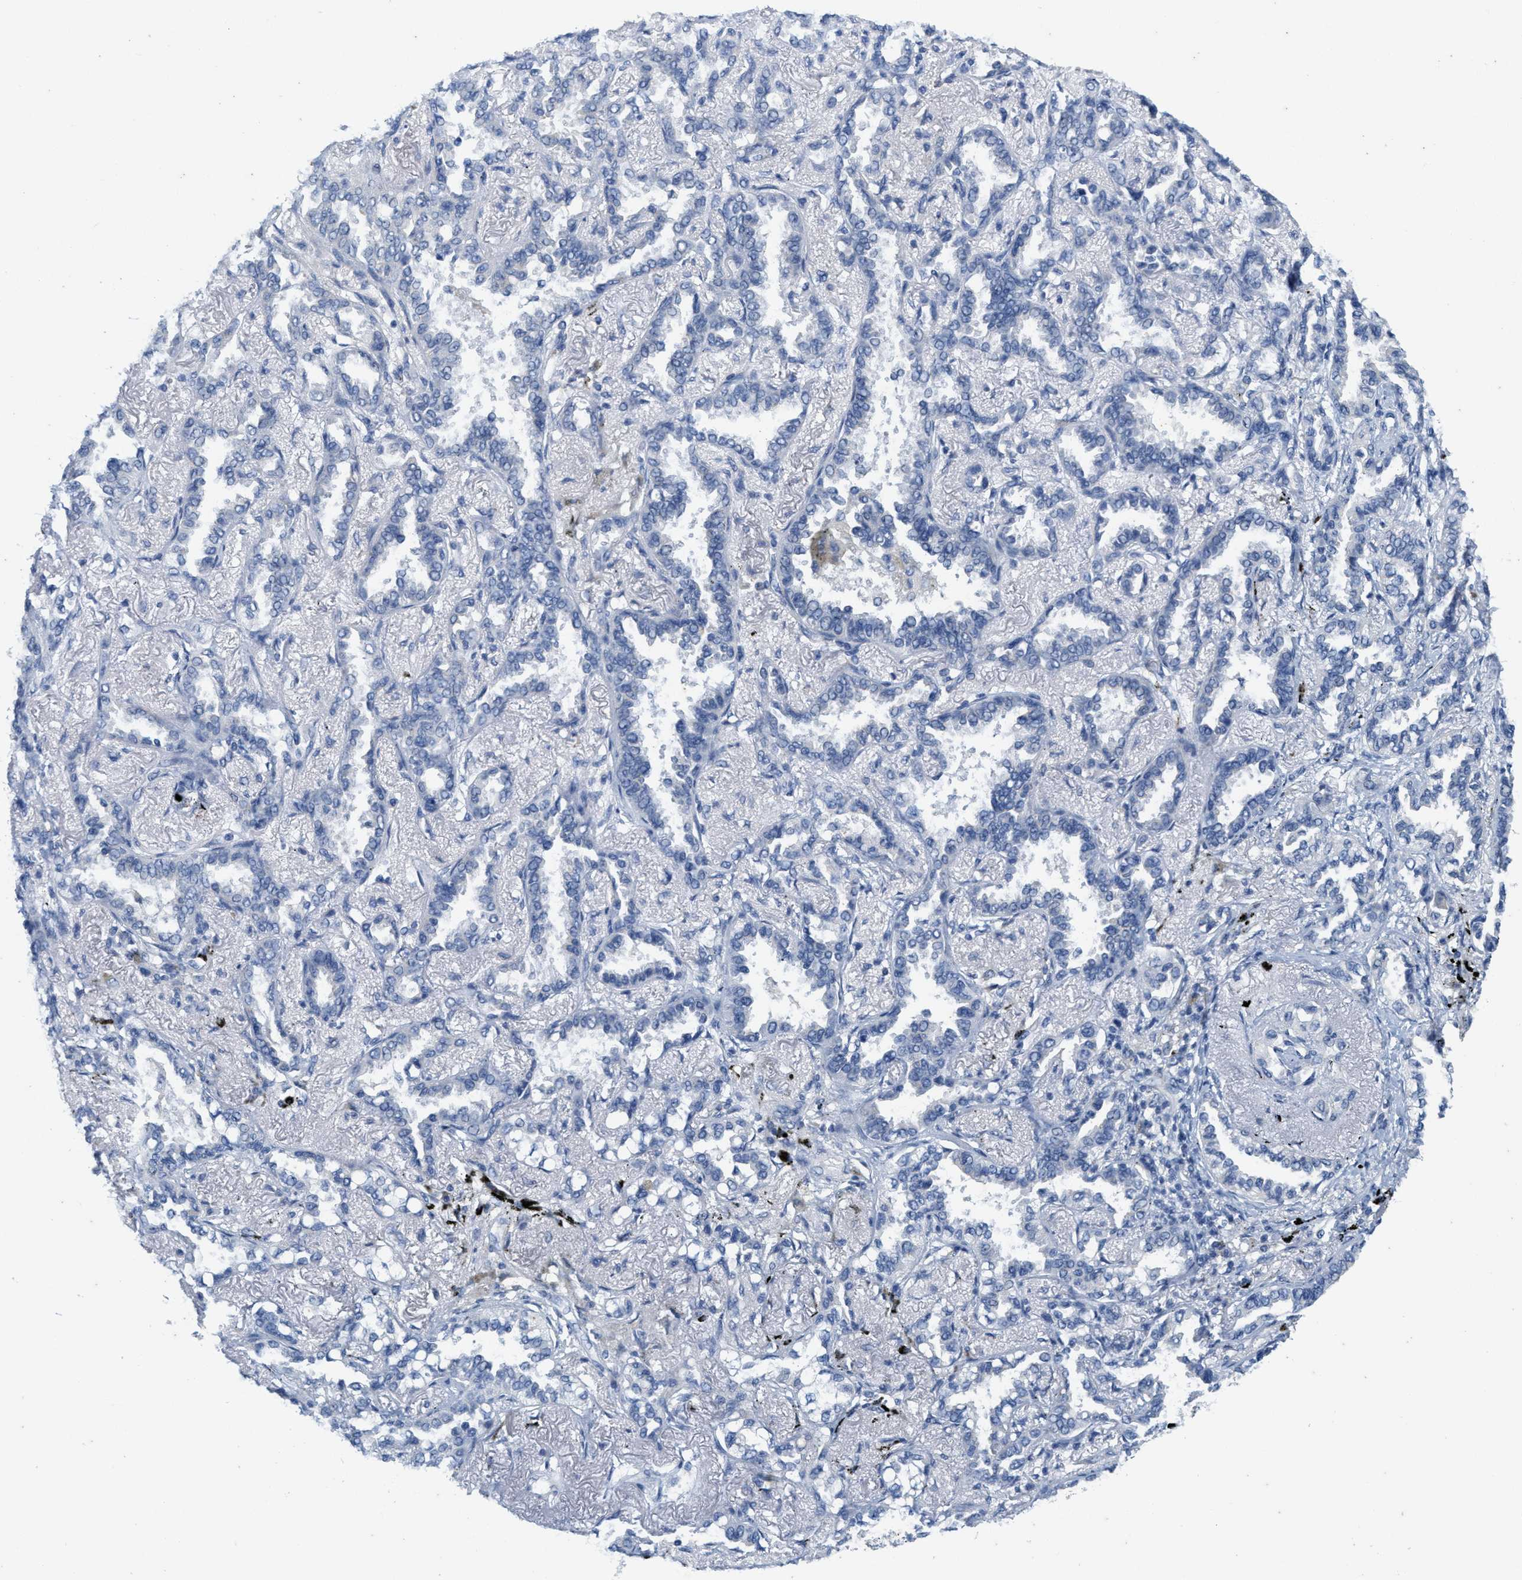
{"staining": {"intensity": "negative", "quantity": "none", "location": "none"}, "tissue": "lung cancer", "cell_type": "Tumor cells", "image_type": "cancer", "snomed": [{"axis": "morphology", "description": "Adenocarcinoma, NOS"}, {"axis": "topography", "description": "Lung"}], "caption": "This is an IHC histopathology image of lung adenocarcinoma. There is no expression in tumor cells.", "gene": "ABCB11", "patient": {"sex": "male", "age": 59}}